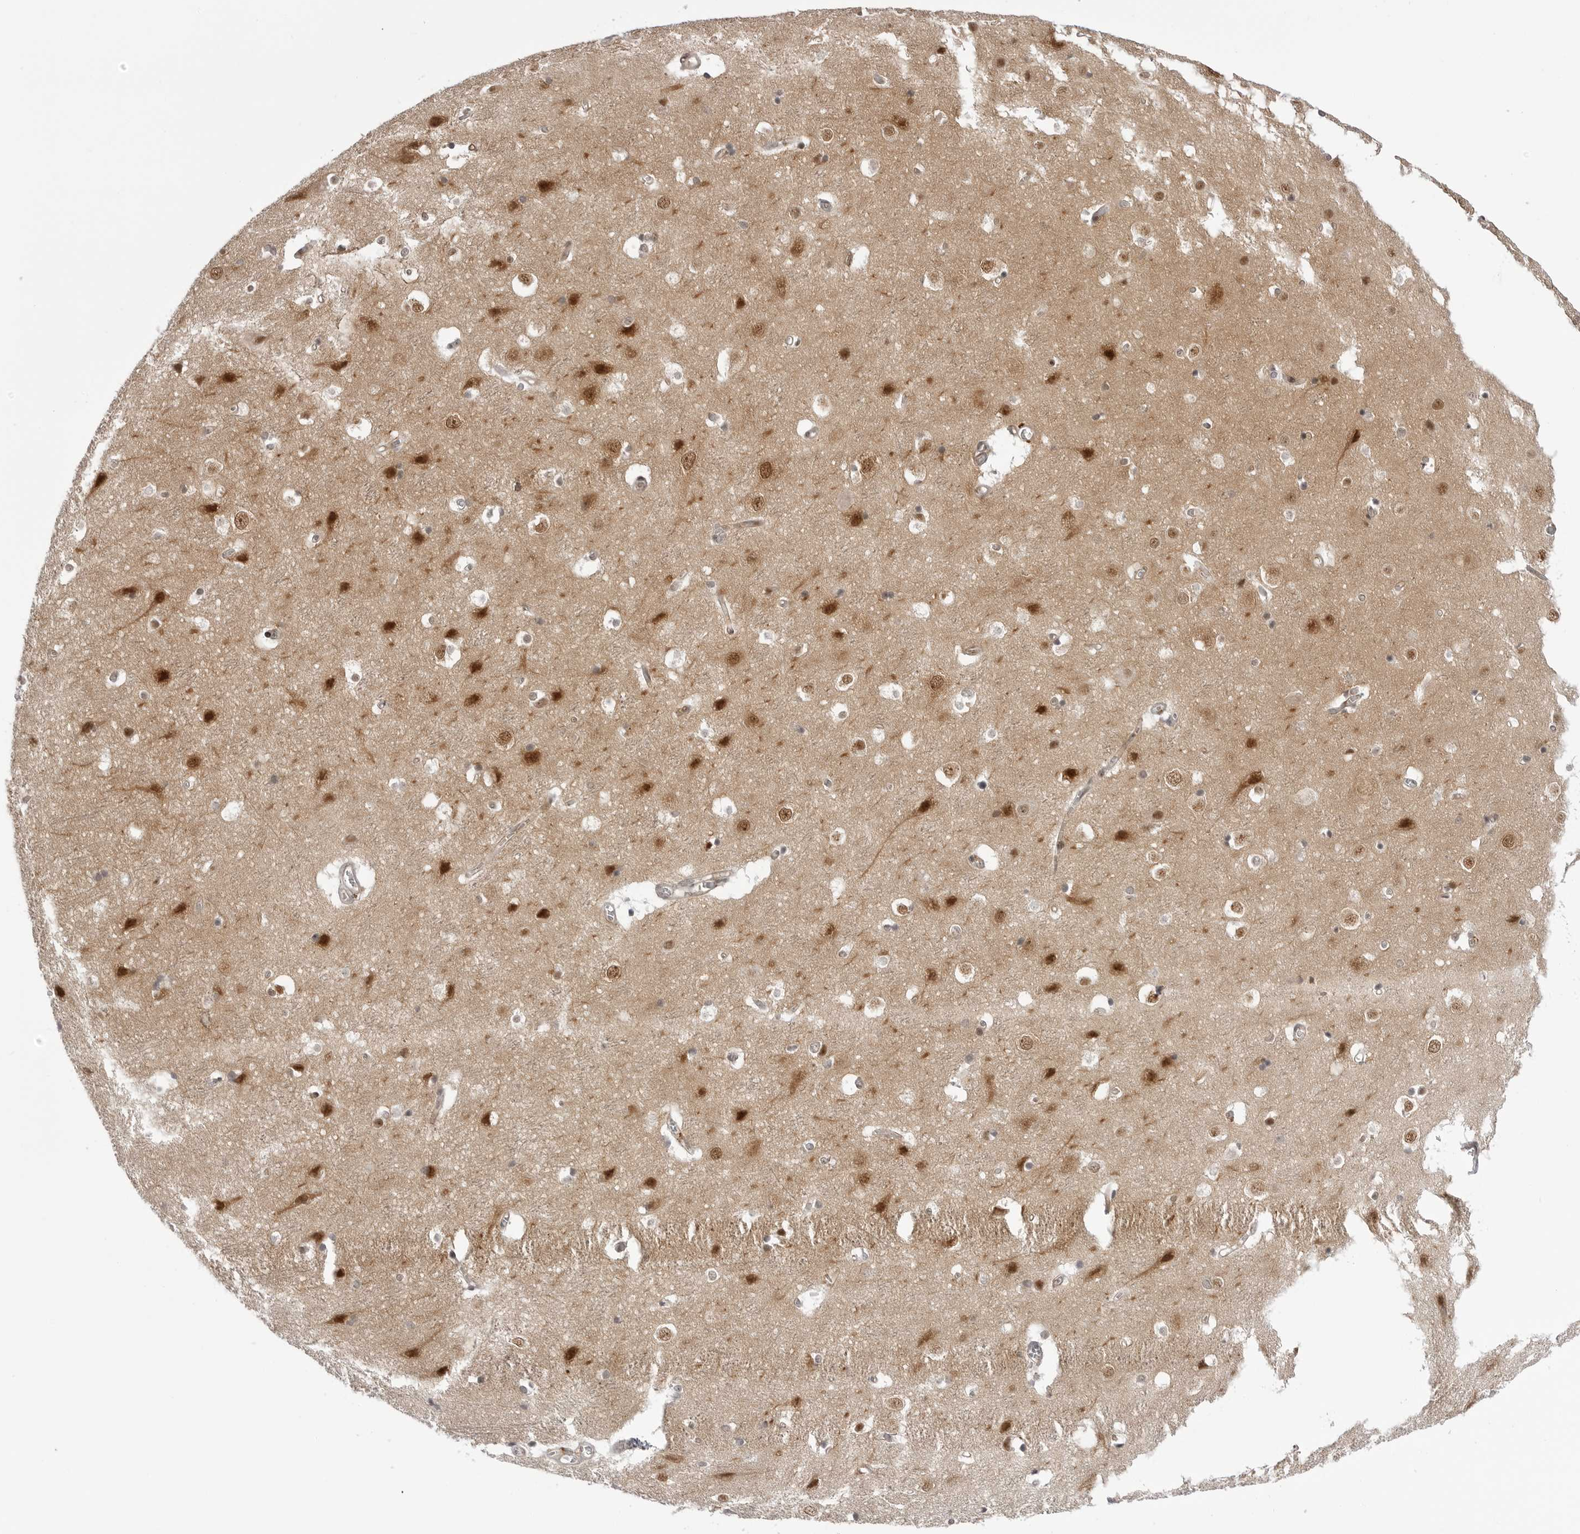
{"staining": {"intensity": "negative", "quantity": "none", "location": "none"}, "tissue": "cerebral cortex", "cell_type": "Endothelial cells", "image_type": "normal", "snomed": [{"axis": "morphology", "description": "Normal tissue, NOS"}, {"axis": "topography", "description": "Cerebral cortex"}], "caption": "Histopathology image shows no significant protein staining in endothelial cells of unremarkable cerebral cortex.", "gene": "PTK2B", "patient": {"sex": "male", "age": 54}}